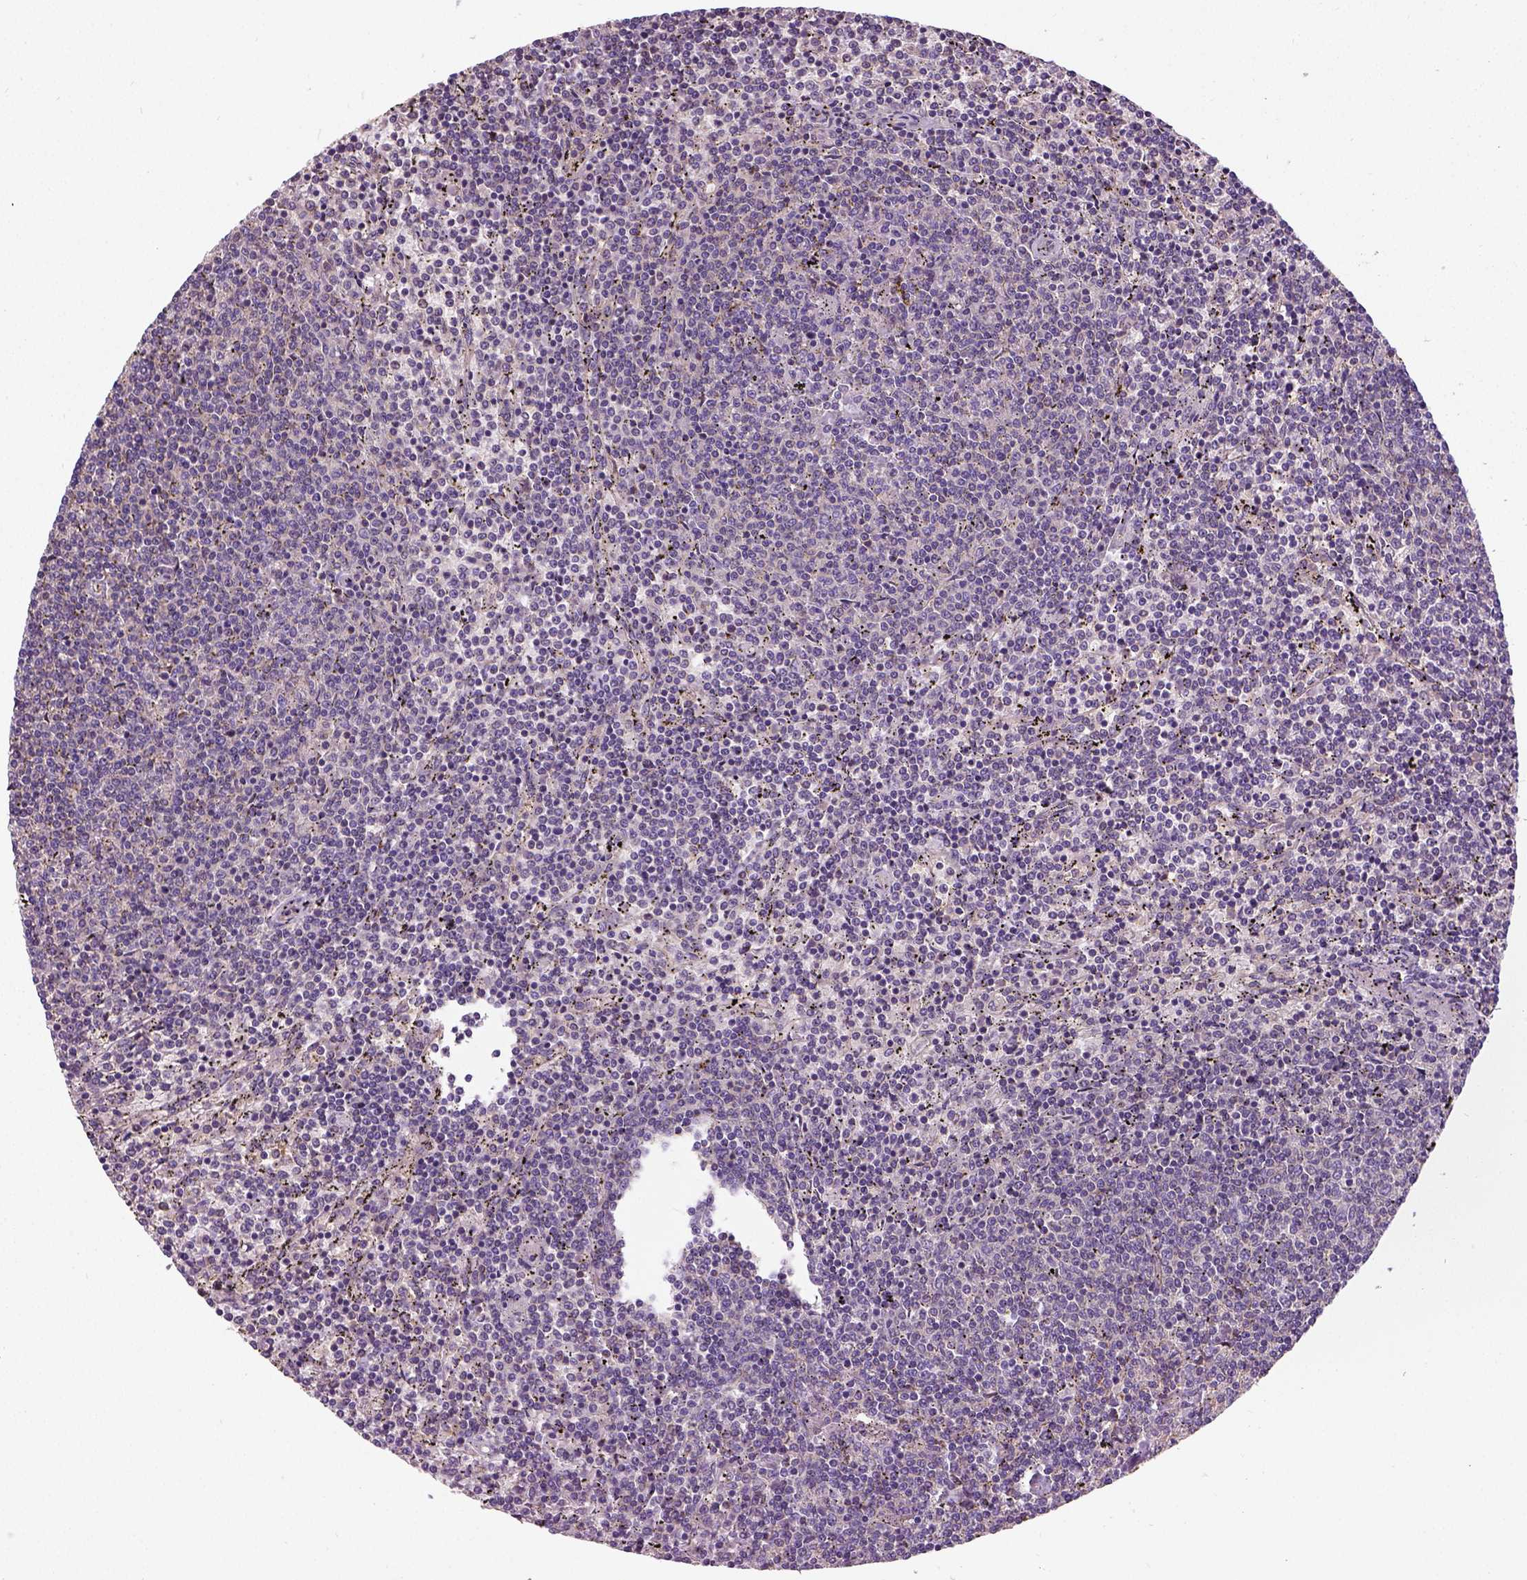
{"staining": {"intensity": "weak", "quantity": "<25%", "location": "cytoplasmic/membranous"}, "tissue": "lymphoma", "cell_type": "Tumor cells", "image_type": "cancer", "snomed": [{"axis": "morphology", "description": "Malignant lymphoma, non-Hodgkin's type, Low grade"}, {"axis": "topography", "description": "Spleen"}], "caption": "The image shows no staining of tumor cells in lymphoma.", "gene": "CRACR2A", "patient": {"sex": "female", "age": 50}}